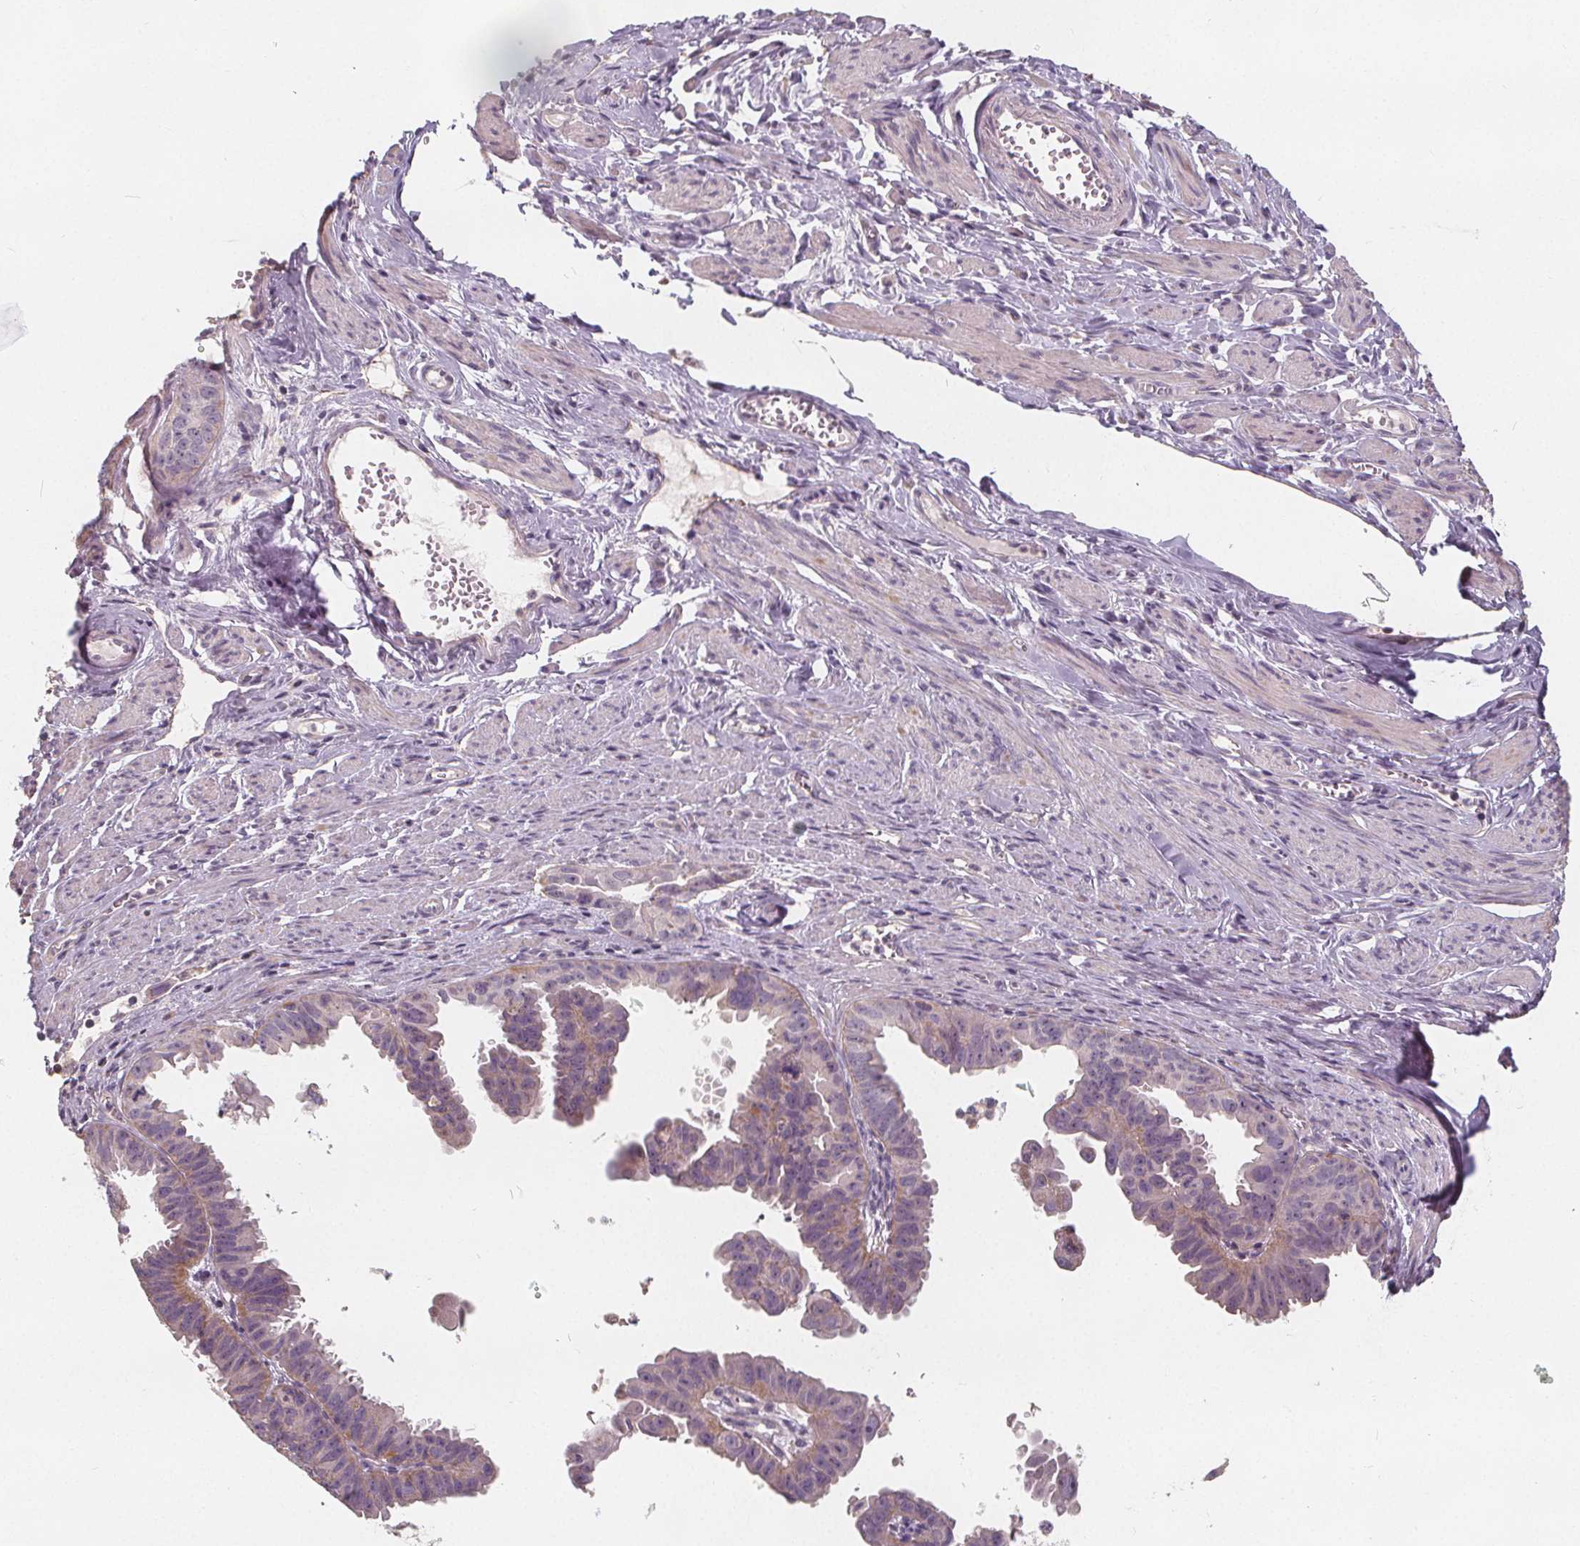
{"staining": {"intensity": "negative", "quantity": "none", "location": "none"}, "tissue": "ovarian cancer", "cell_type": "Tumor cells", "image_type": "cancer", "snomed": [{"axis": "morphology", "description": "Carcinoma, endometroid"}, {"axis": "topography", "description": "Ovary"}], "caption": "High magnification brightfield microscopy of endometroid carcinoma (ovarian) stained with DAB (brown) and counterstained with hematoxylin (blue): tumor cells show no significant expression.", "gene": "DRC3", "patient": {"sex": "female", "age": 85}}